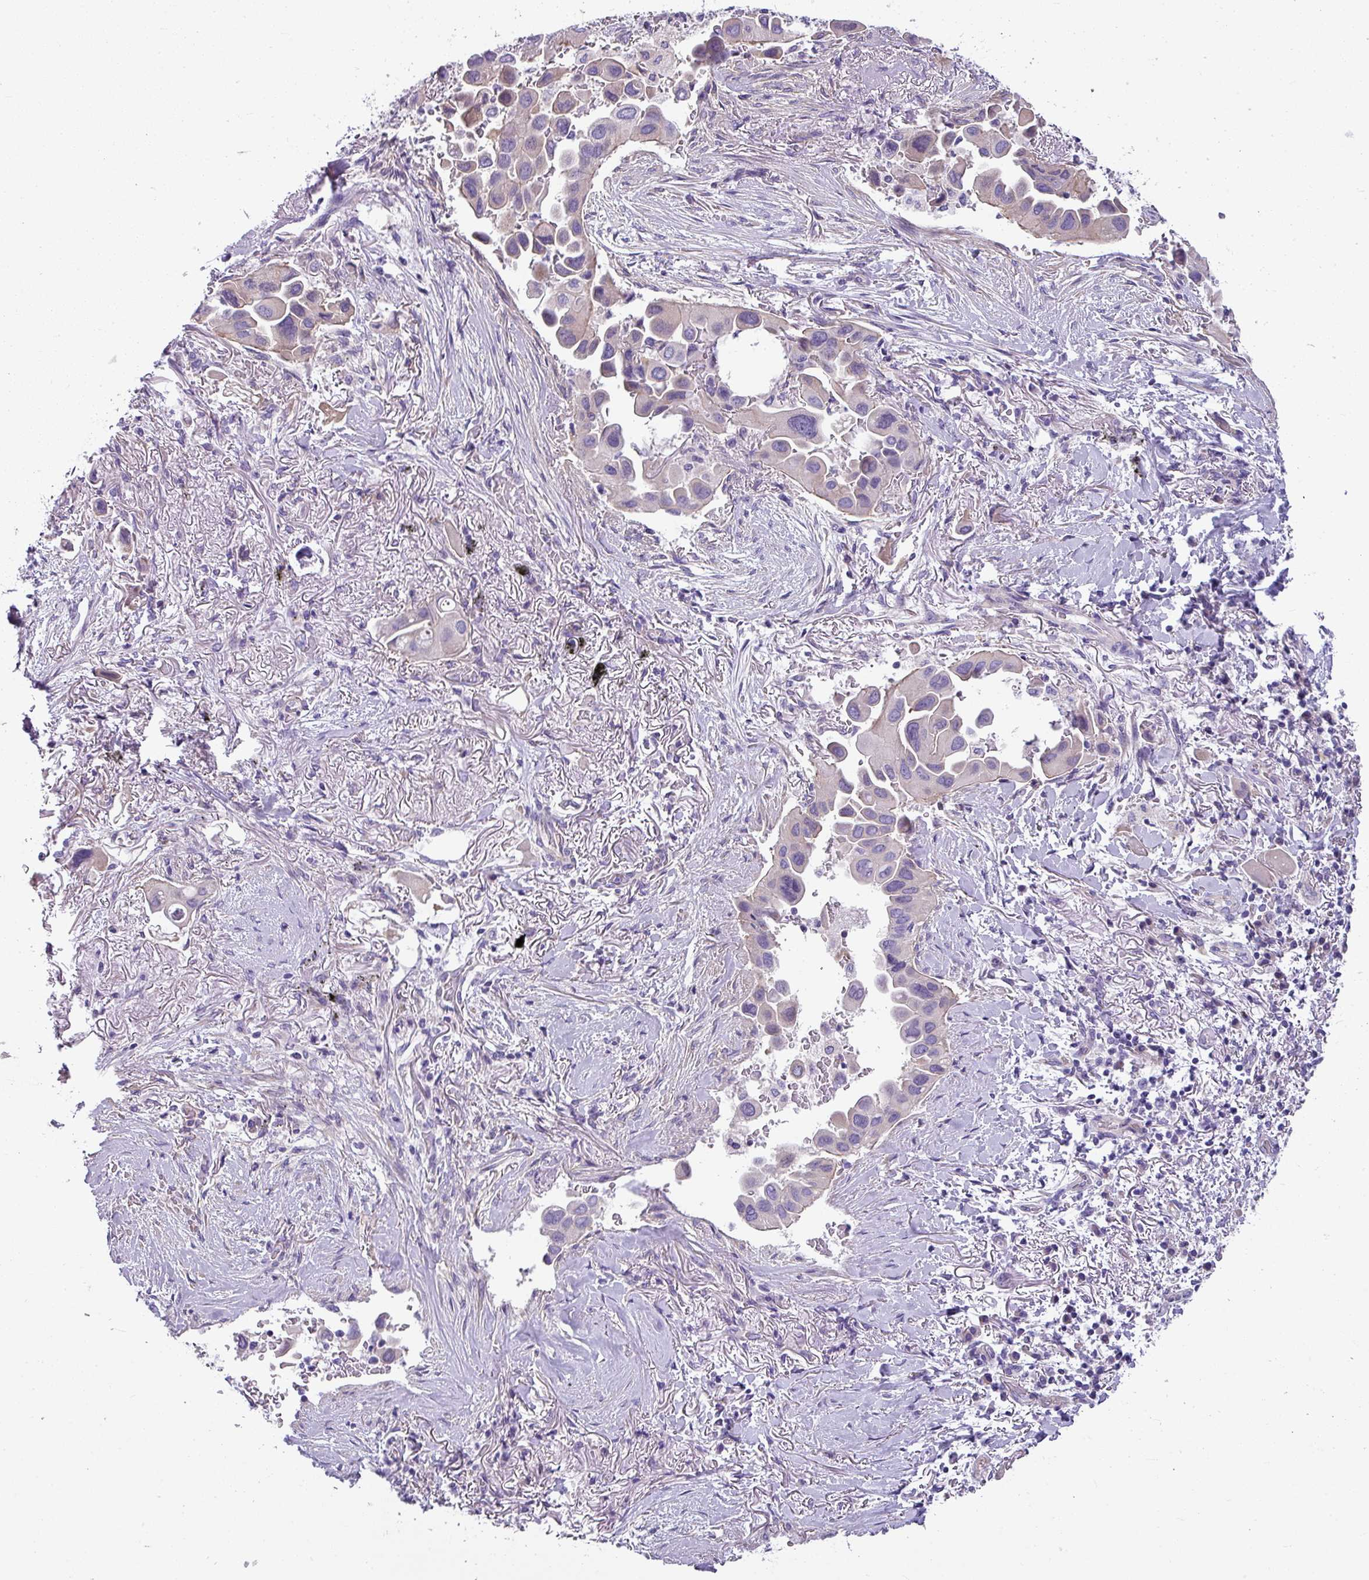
{"staining": {"intensity": "negative", "quantity": "none", "location": "none"}, "tissue": "lung cancer", "cell_type": "Tumor cells", "image_type": "cancer", "snomed": [{"axis": "morphology", "description": "Adenocarcinoma, NOS"}, {"axis": "topography", "description": "Lung"}], "caption": "The image demonstrates no staining of tumor cells in lung cancer (adenocarcinoma). The staining is performed using DAB (3,3'-diaminobenzidine) brown chromogen with nuclei counter-stained in using hematoxylin.", "gene": "PALS2", "patient": {"sex": "female", "age": 76}}